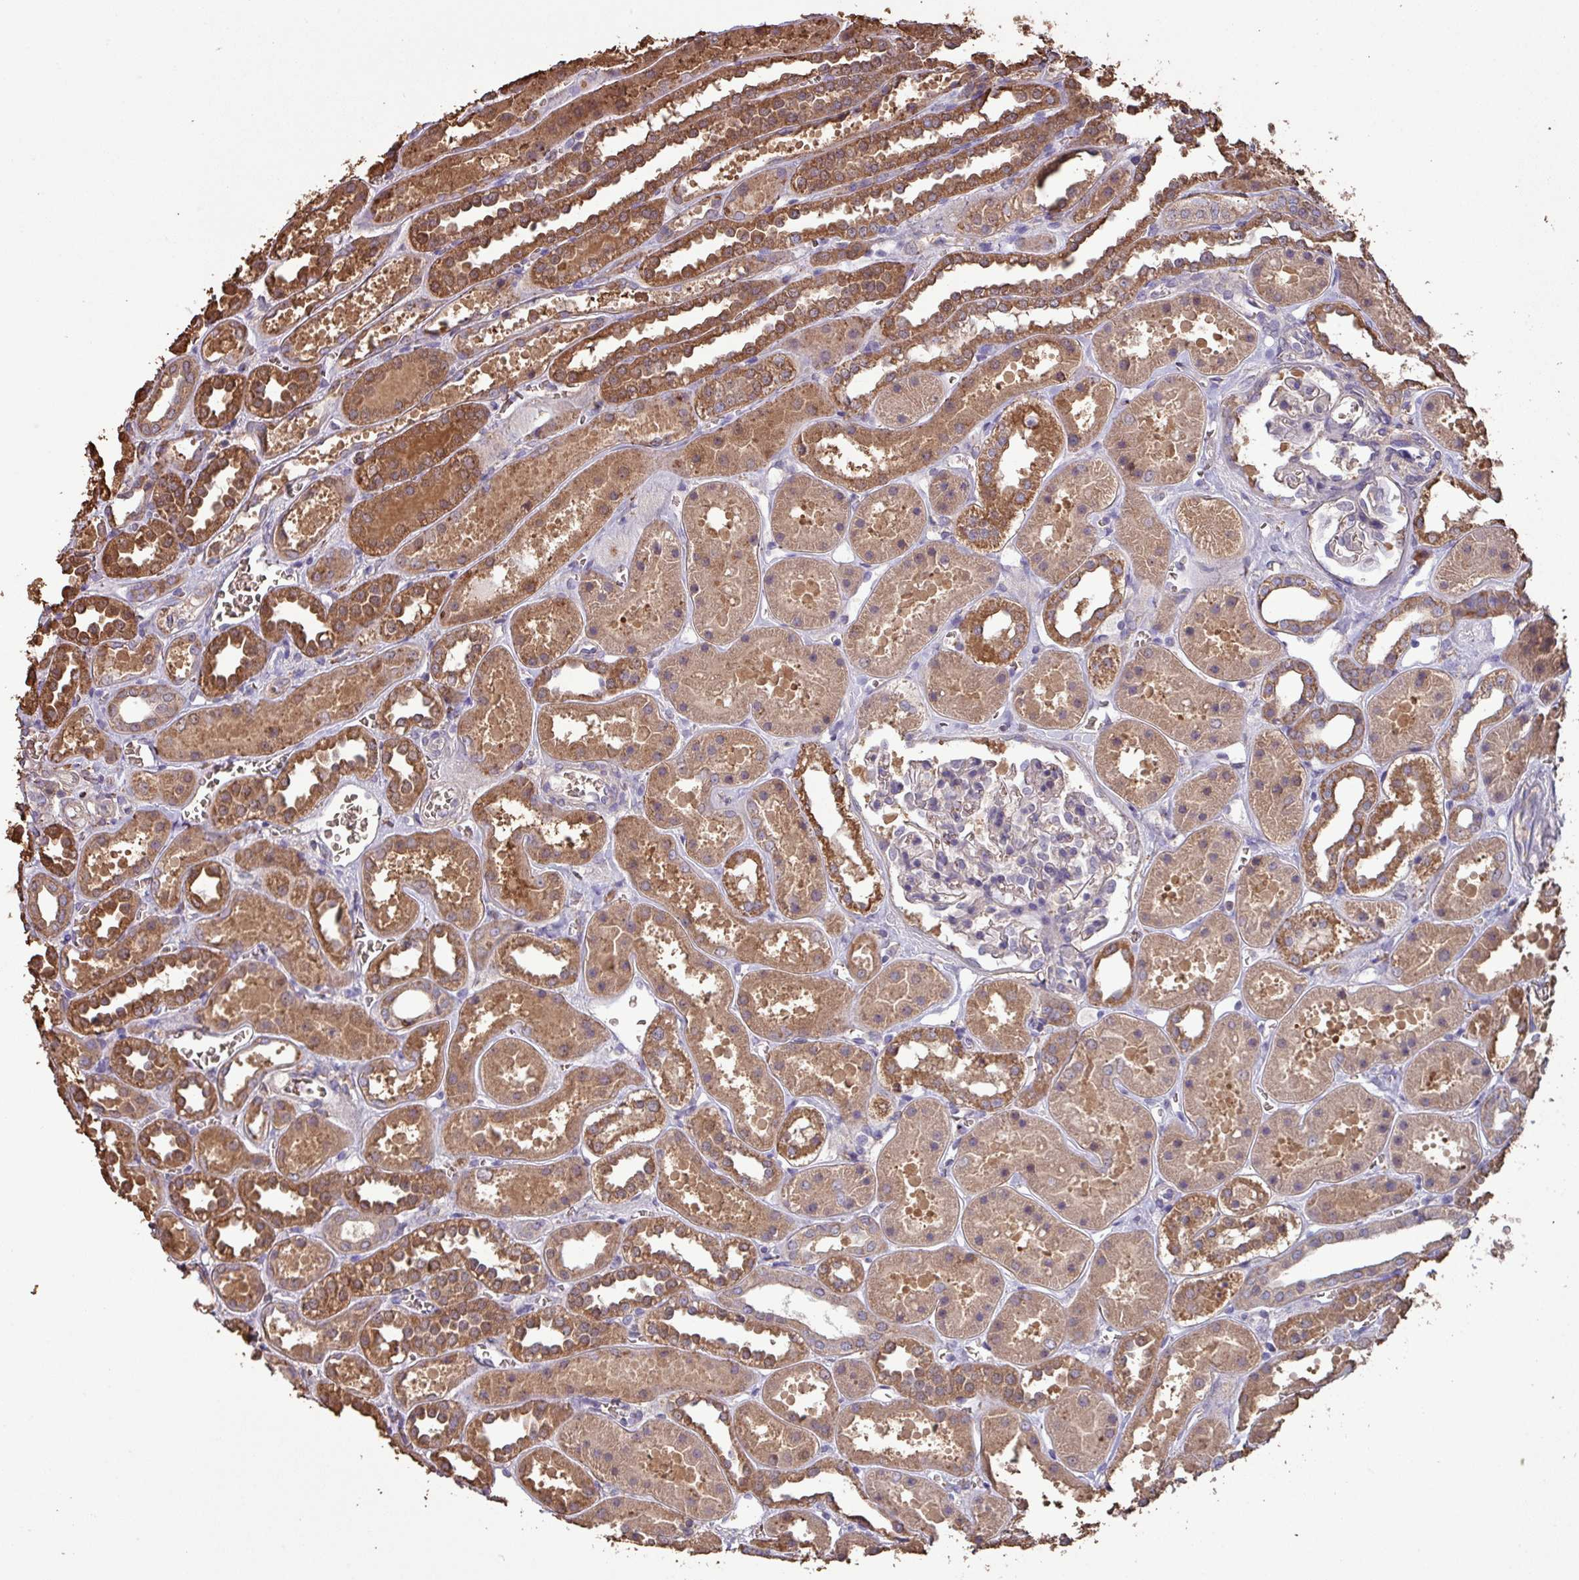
{"staining": {"intensity": "negative", "quantity": "none", "location": "none"}, "tissue": "kidney", "cell_type": "Cells in glomeruli", "image_type": "normal", "snomed": [{"axis": "morphology", "description": "Normal tissue, NOS"}, {"axis": "topography", "description": "Kidney"}], "caption": "Immunohistochemistry of benign human kidney reveals no staining in cells in glomeruli.", "gene": "CAMK2A", "patient": {"sex": "female", "age": 41}}